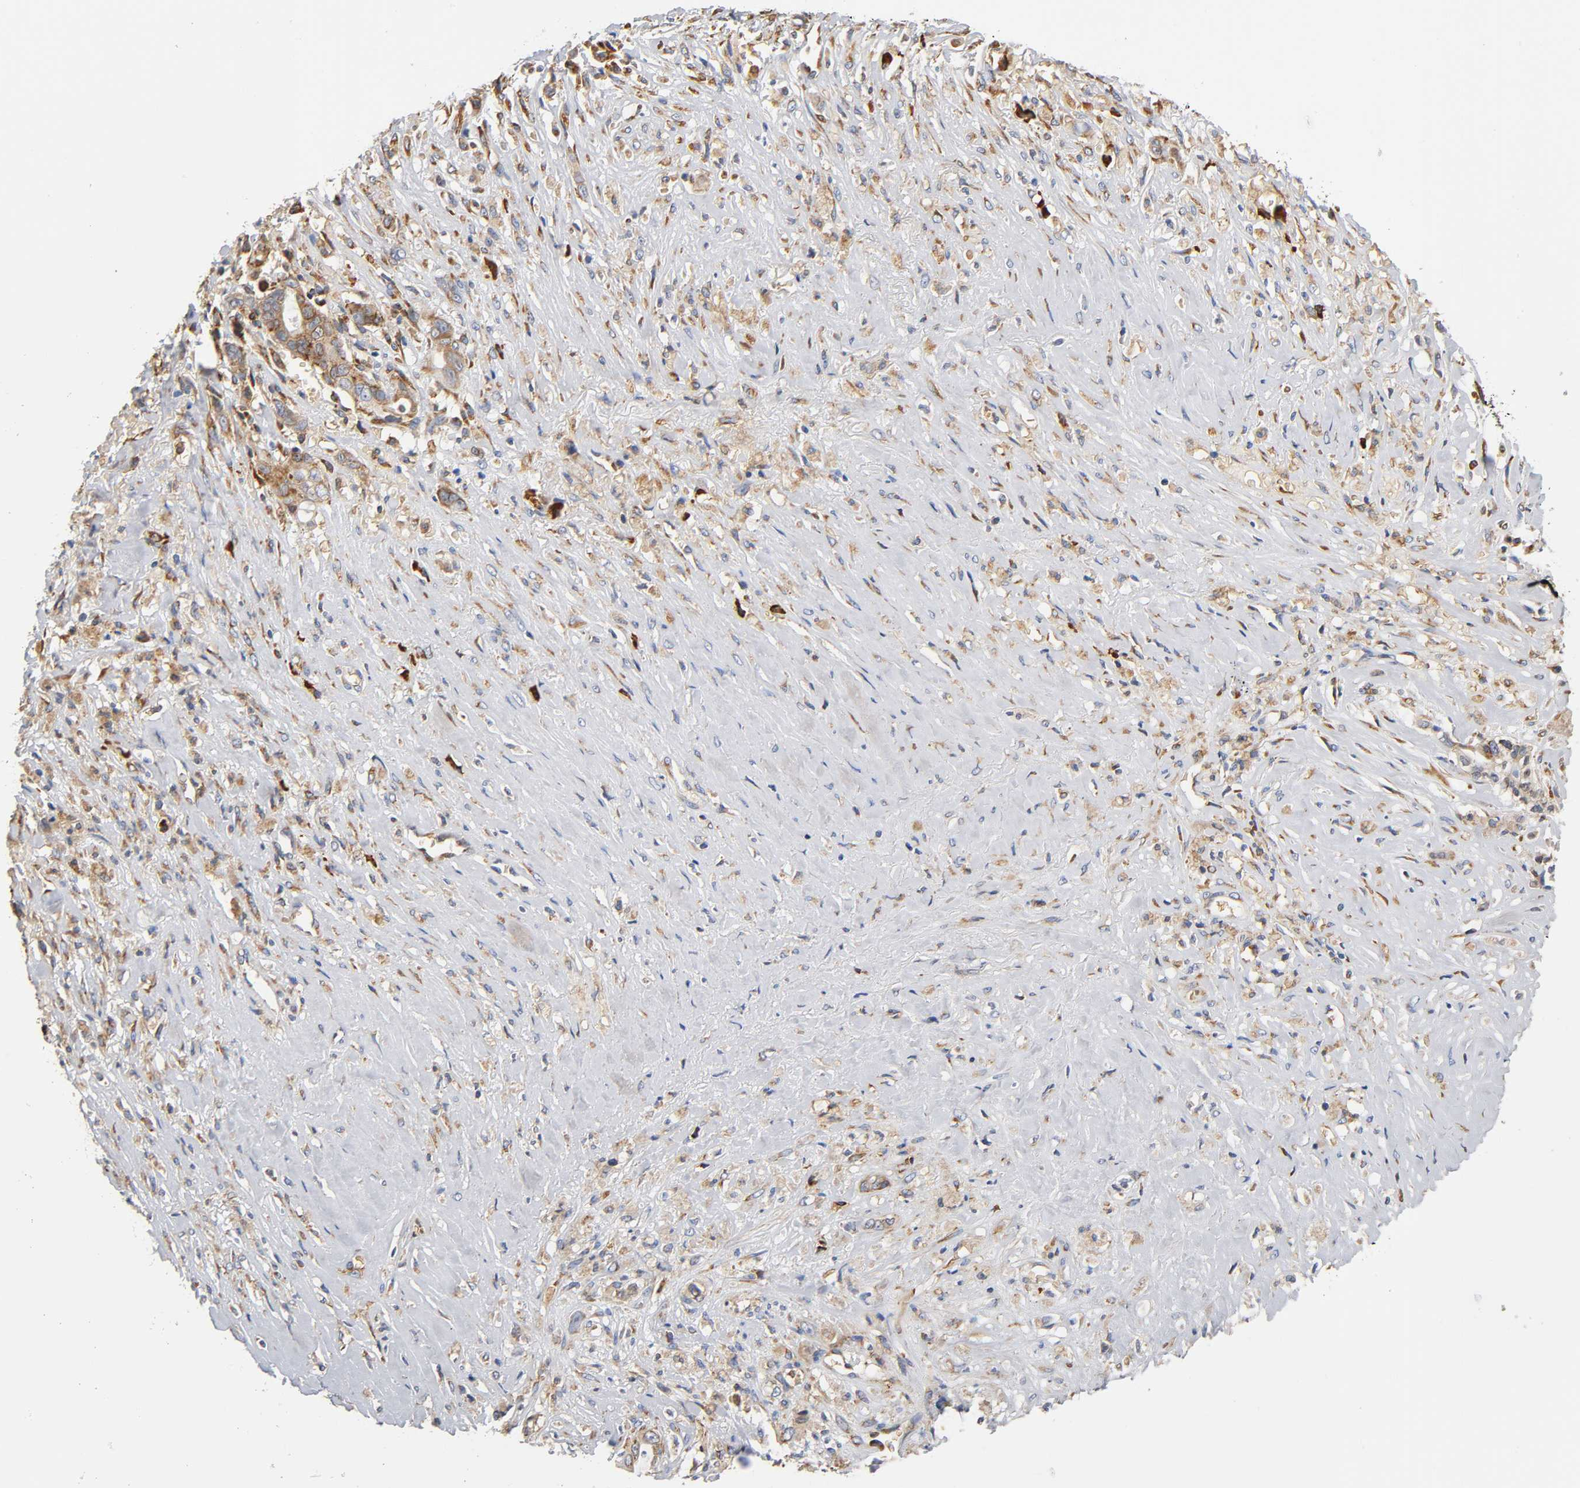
{"staining": {"intensity": "moderate", "quantity": ">75%", "location": "cytoplasmic/membranous"}, "tissue": "liver cancer", "cell_type": "Tumor cells", "image_type": "cancer", "snomed": [{"axis": "morphology", "description": "Cholangiocarcinoma"}, {"axis": "topography", "description": "Liver"}], "caption": "Immunohistochemistry micrograph of liver cancer (cholangiocarcinoma) stained for a protein (brown), which displays medium levels of moderate cytoplasmic/membranous positivity in approximately >75% of tumor cells.", "gene": "UCKL1", "patient": {"sex": "female", "age": 70}}